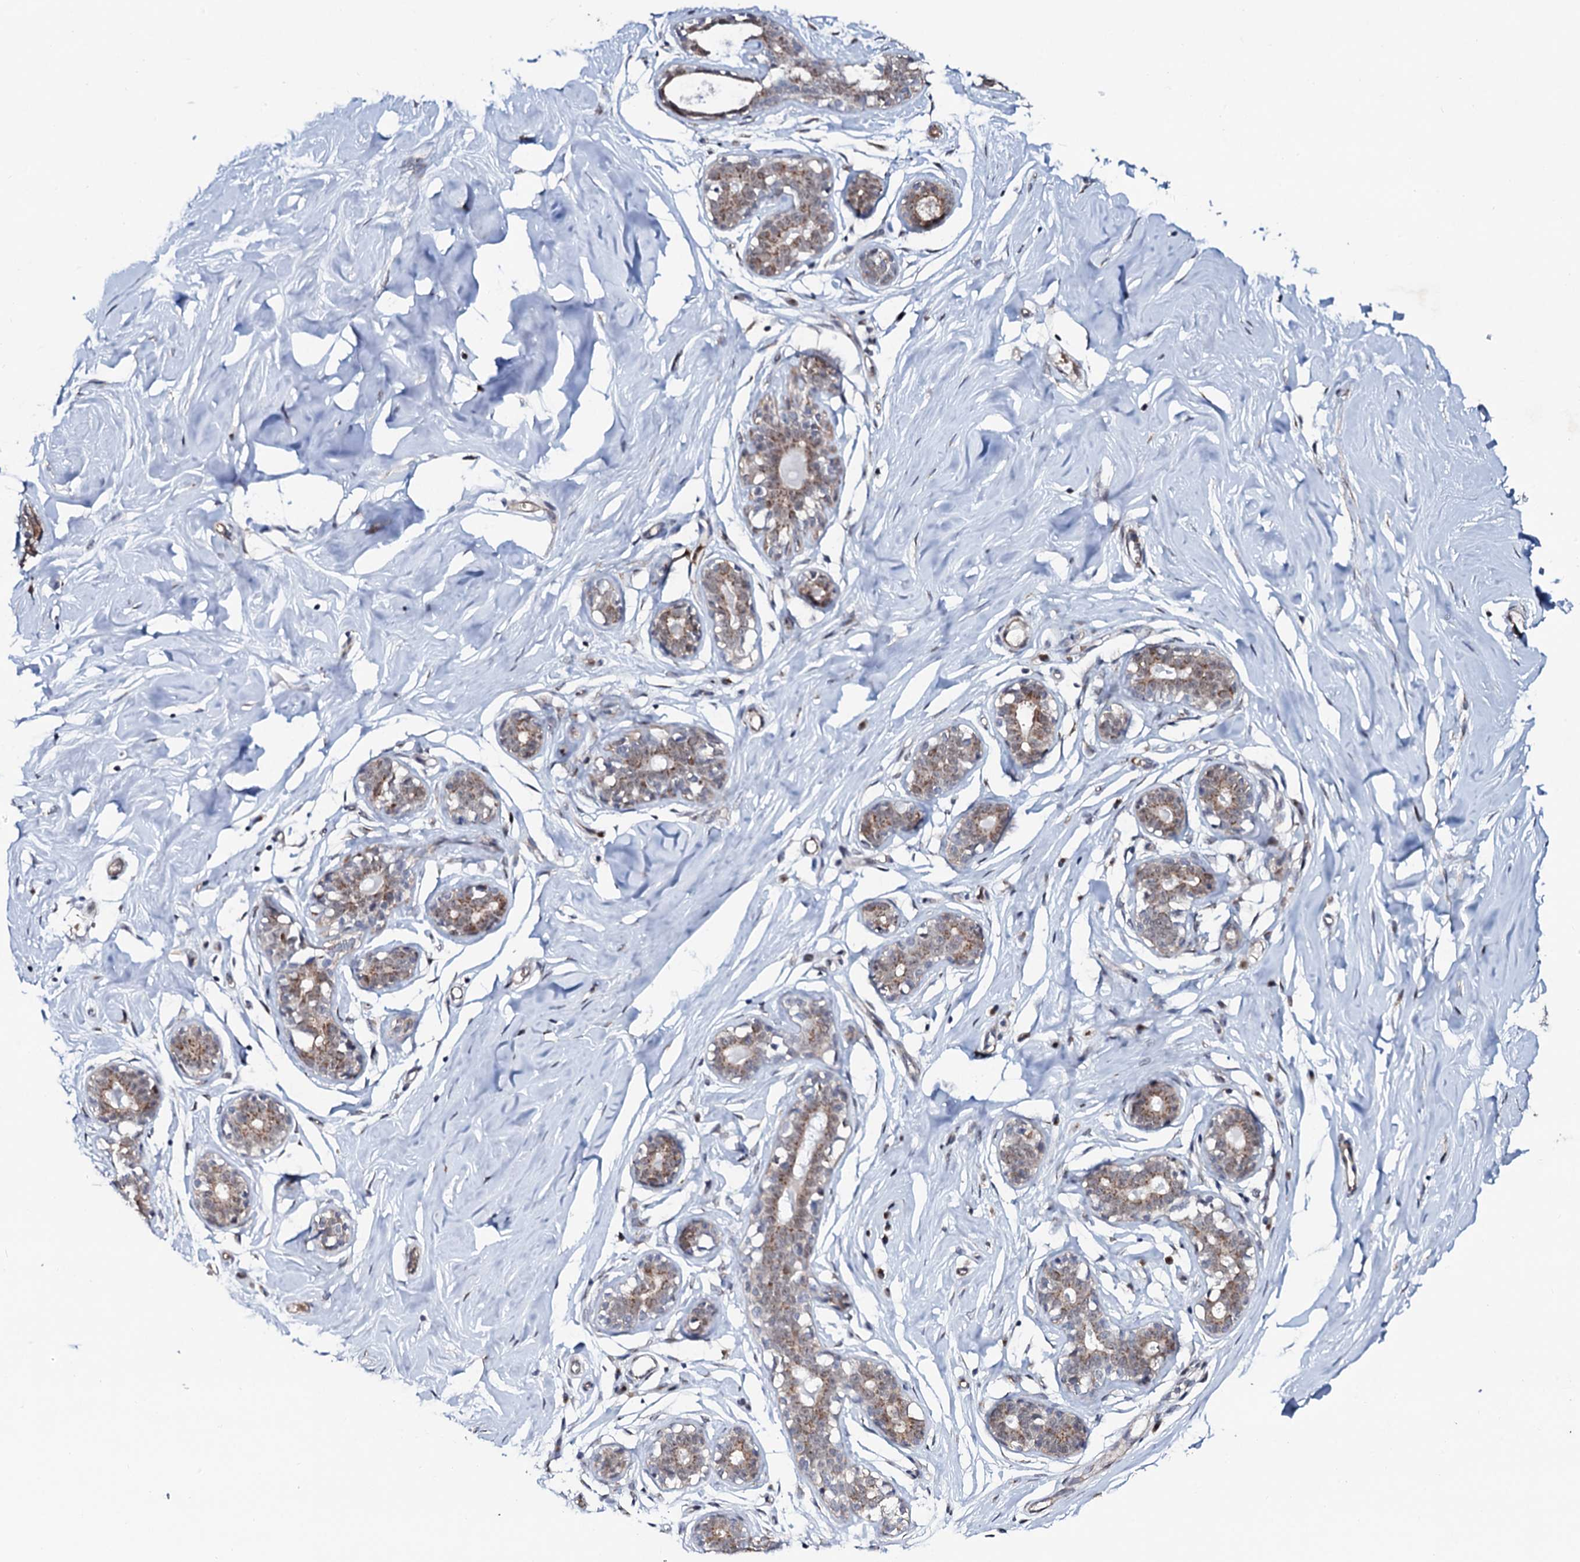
{"staining": {"intensity": "negative", "quantity": "none", "location": "none"}, "tissue": "breast", "cell_type": "Adipocytes", "image_type": "normal", "snomed": [{"axis": "morphology", "description": "Normal tissue, NOS"}, {"axis": "morphology", "description": "Adenoma, NOS"}, {"axis": "topography", "description": "Breast"}], "caption": "The image shows no staining of adipocytes in unremarkable breast.", "gene": "COG6", "patient": {"sex": "female", "age": 23}}